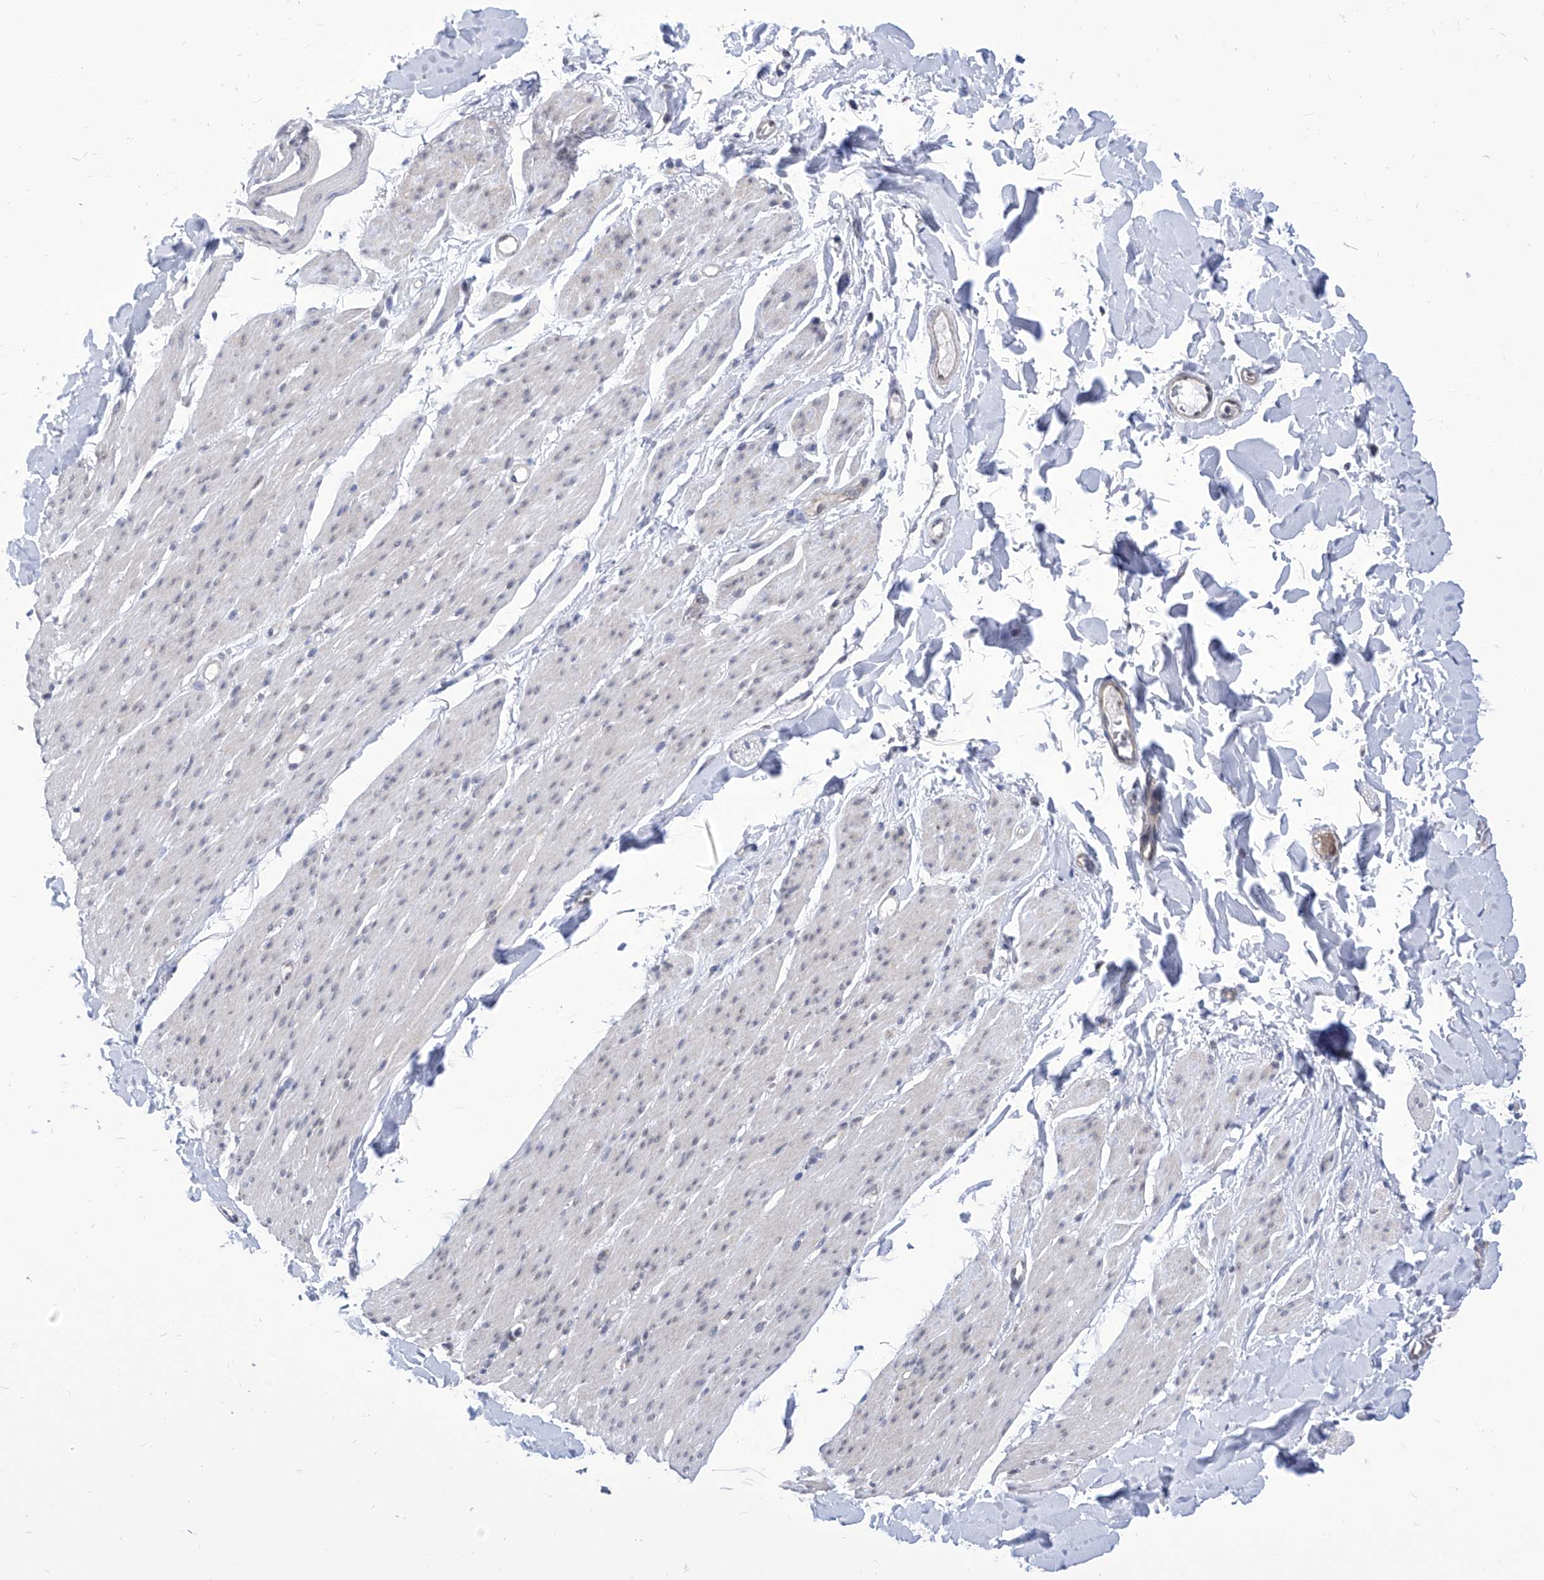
{"staining": {"intensity": "negative", "quantity": "none", "location": "none"}, "tissue": "smooth muscle", "cell_type": "Smooth muscle cells", "image_type": "normal", "snomed": [{"axis": "morphology", "description": "Normal tissue, NOS"}, {"axis": "topography", "description": "Colon"}, {"axis": "topography", "description": "Peripheral nerve tissue"}], "caption": "Smooth muscle stained for a protein using immunohistochemistry displays no positivity smooth muscle cells.", "gene": "SART1", "patient": {"sex": "female", "age": 61}}